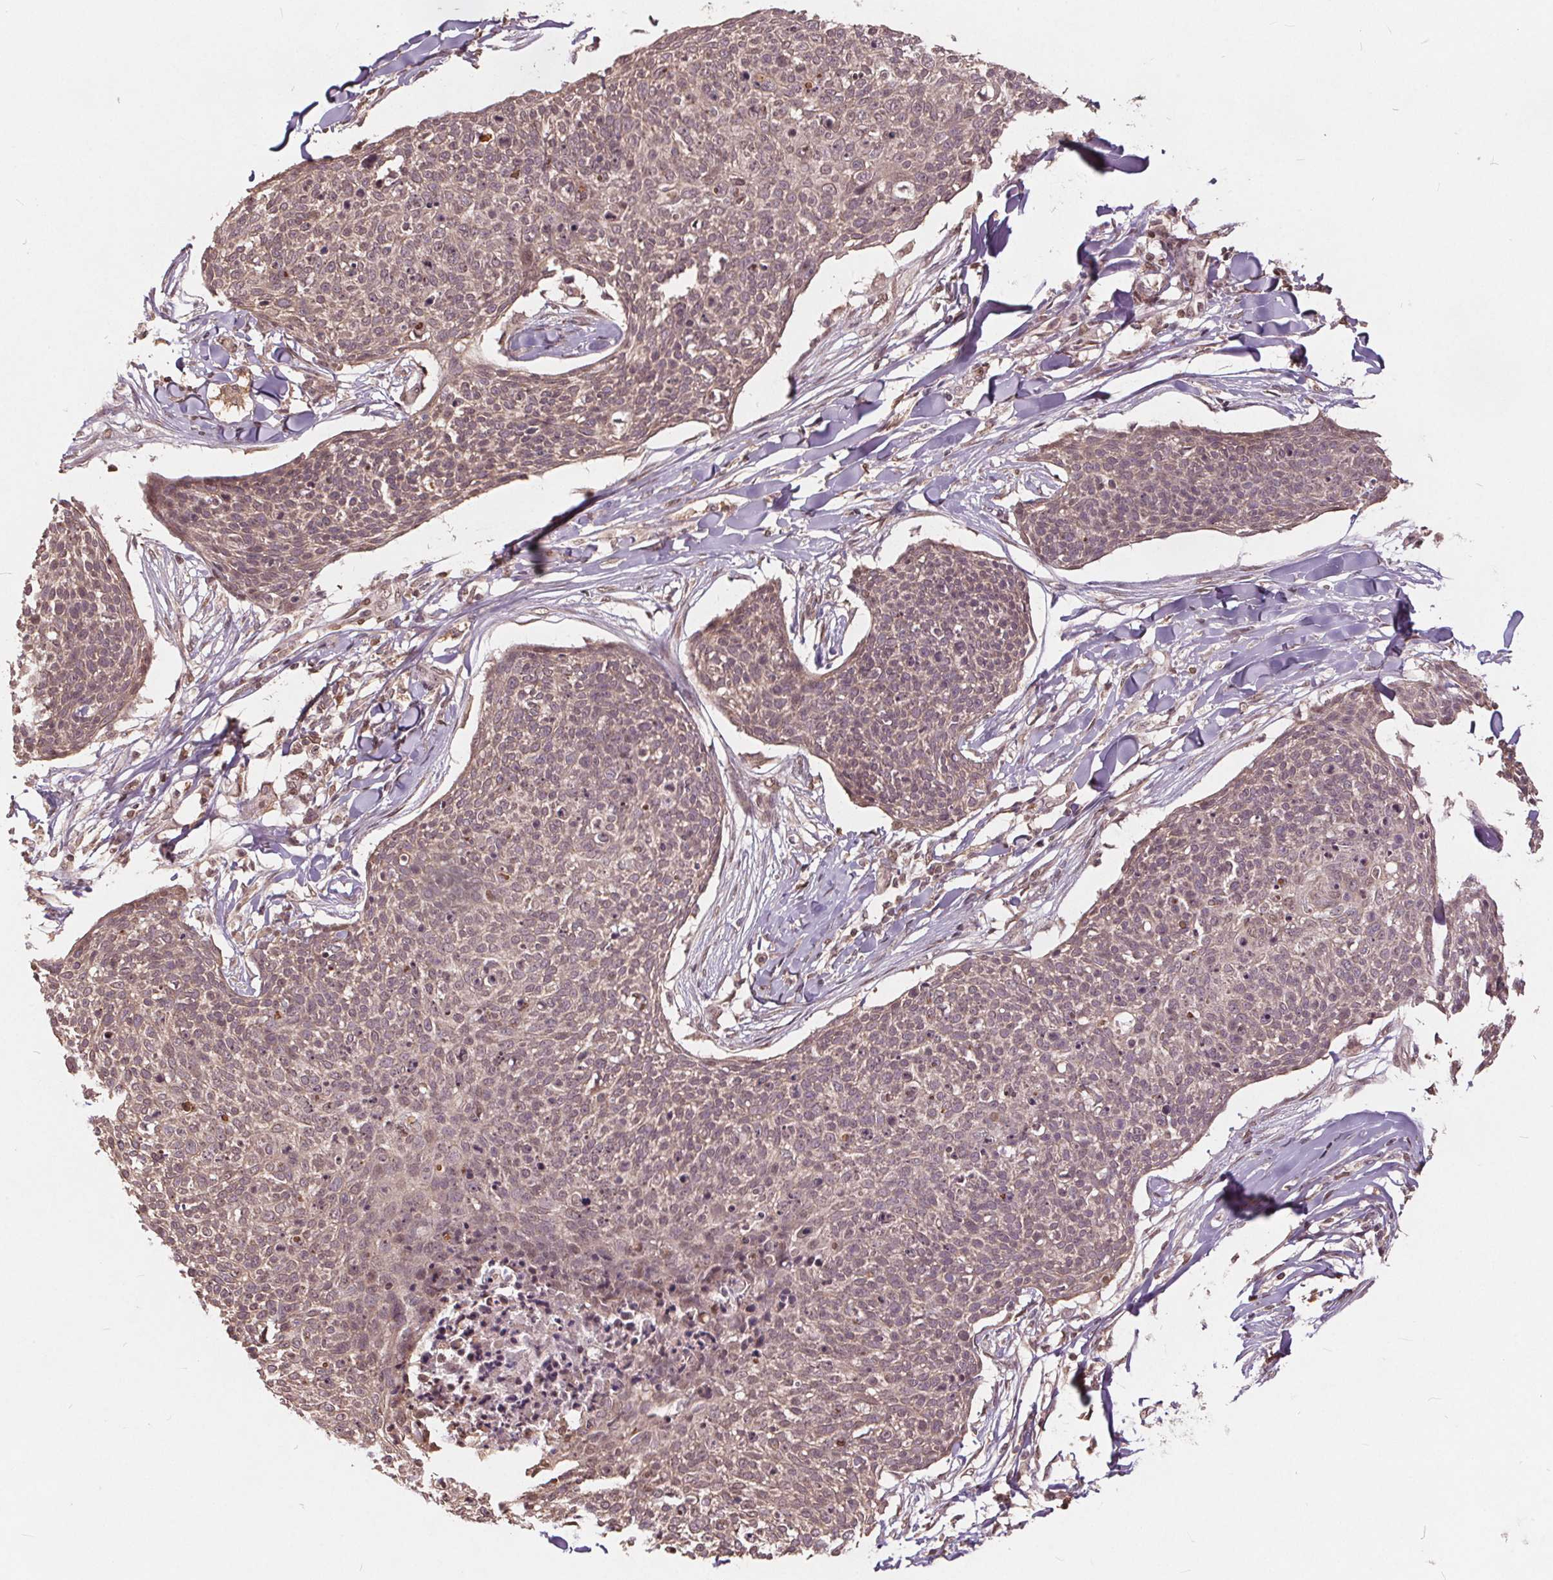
{"staining": {"intensity": "weak", "quantity": ">75%", "location": "cytoplasmic/membranous,nuclear"}, "tissue": "skin cancer", "cell_type": "Tumor cells", "image_type": "cancer", "snomed": [{"axis": "morphology", "description": "Squamous cell carcinoma, NOS"}, {"axis": "topography", "description": "Skin"}, {"axis": "topography", "description": "Vulva"}], "caption": "About >75% of tumor cells in skin squamous cell carcinoma show weak cytoplasmic/membranous and nuclear protein expression as visualized by brown immunohistochemical staining.", "gene": "HIF1AN", "patient": {"sex": "female", "age": 75}}